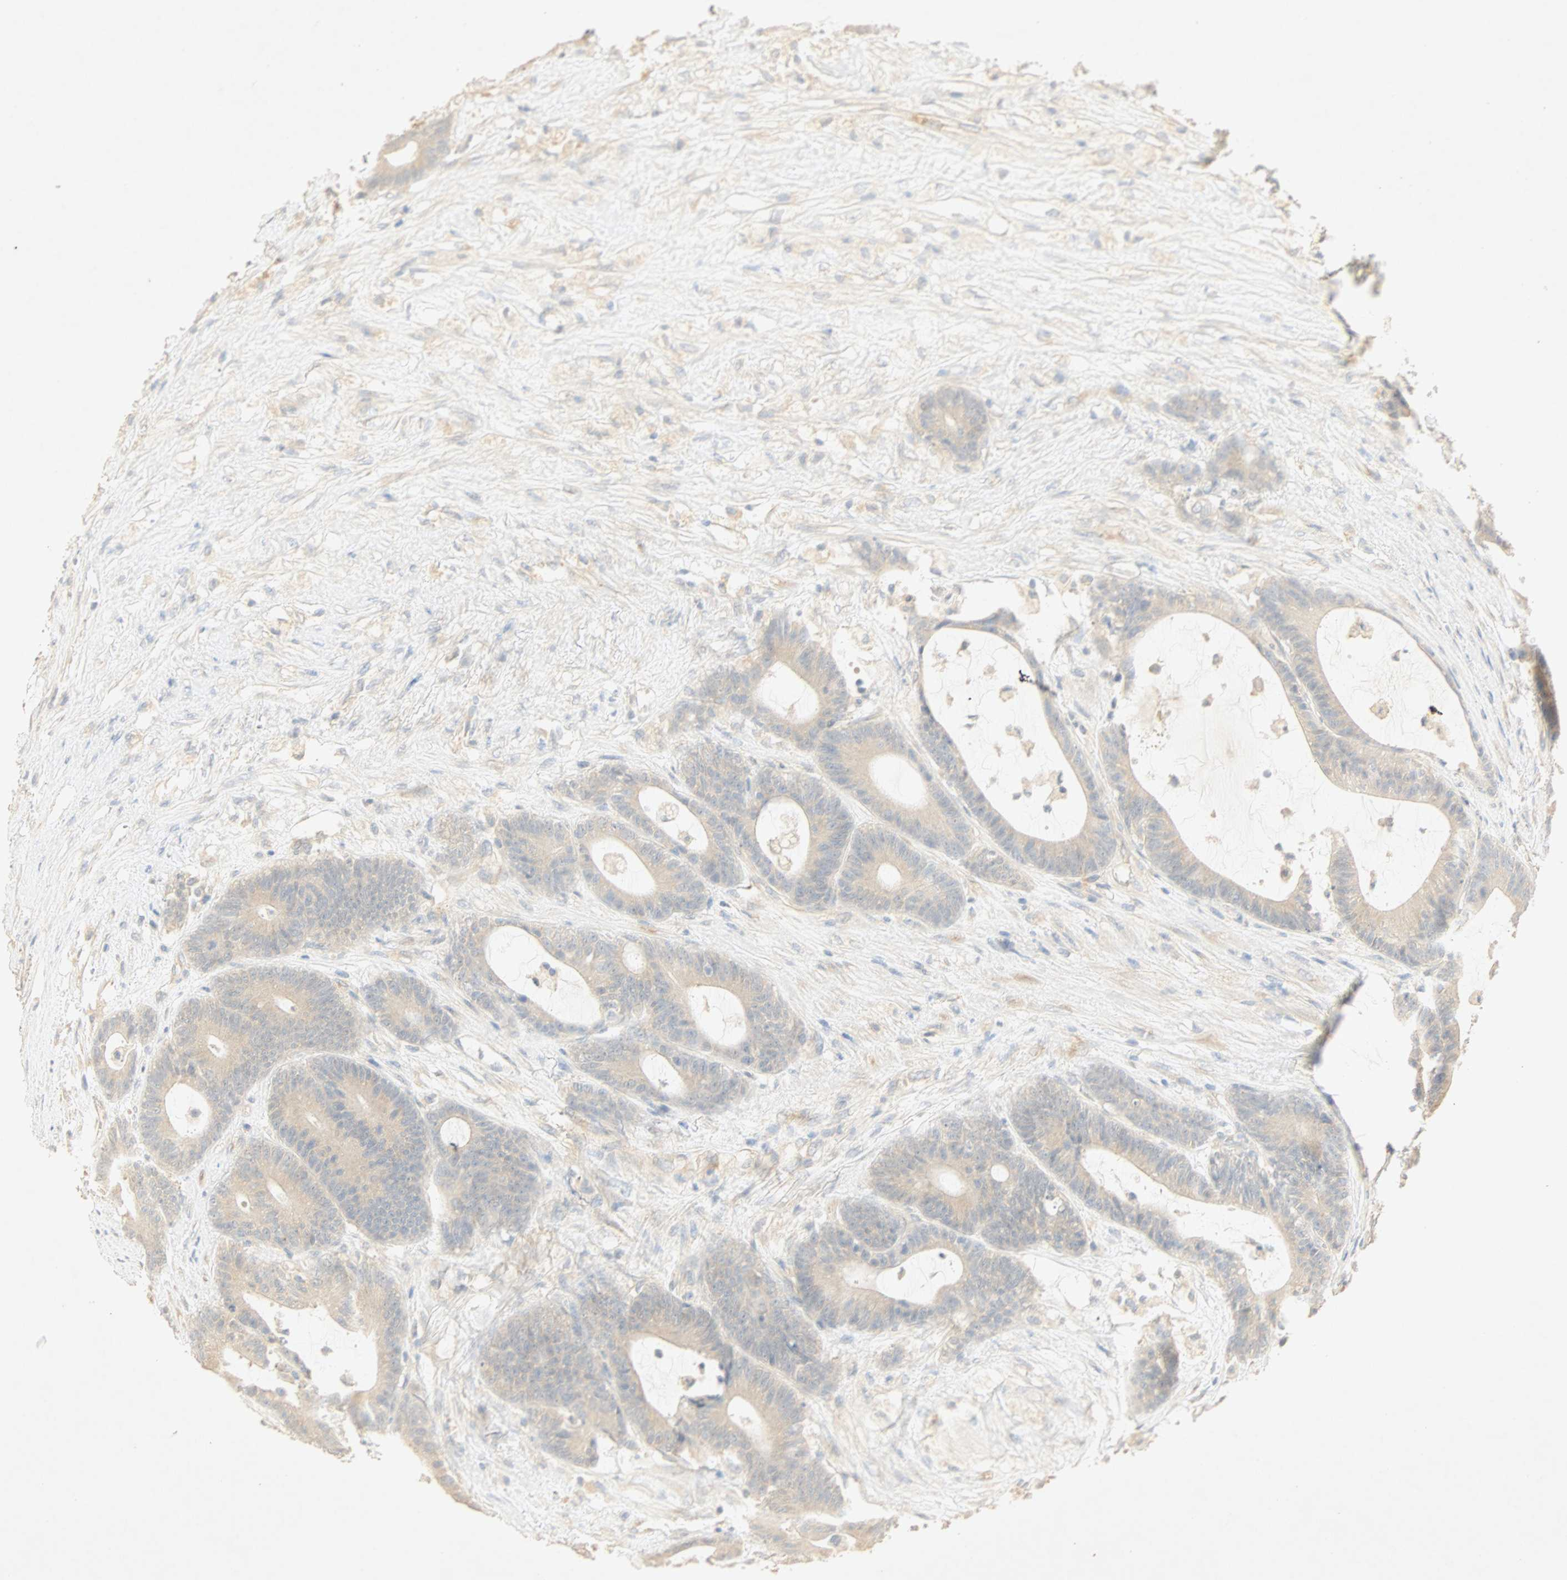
{"staining": {"intensity": "weak", "quantity": "25%-75%", "location": "cytoplasmic/membranous"}, "tissue": "colorectal cancer", "cell_type": "Tumor cells", "image_type": "cancer", "snomed": [{"axis": "morphology", "description": "Adenocarcinoma, NOS"}, {"axis": "topography", "description": "Colon"}], "caption": "Immunohistochemical staining of colorectal cancer displays low levels of weak cytoplasmic/membranous protein positivity in about 25%-75% of tumor cells. The staining is performed using DAB brown chromogen to label protein expression. The nuclei are counter-stained blue using hematoxylin.", "gene": "SELENBP1", "patient": {"sex": "female", "age": 84}}